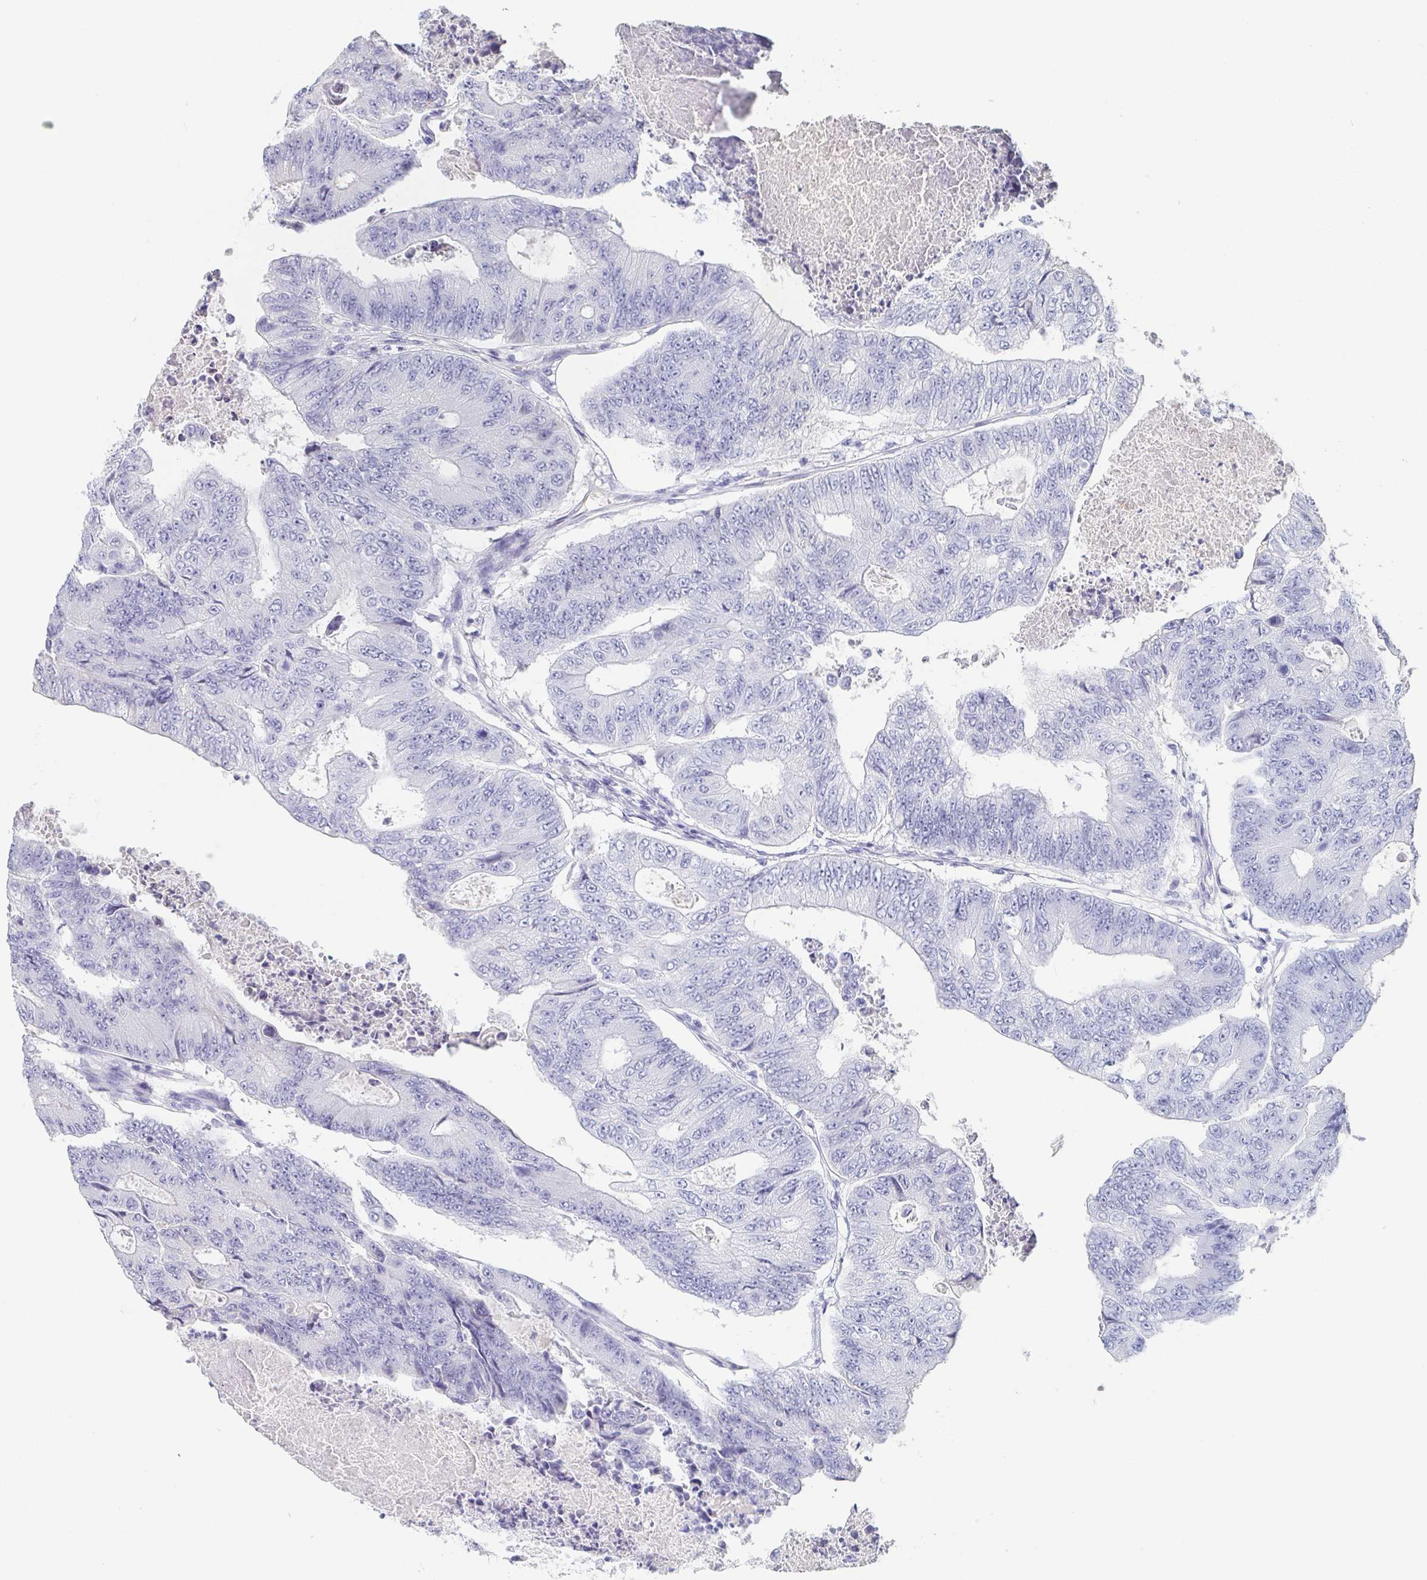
{"staining": {"intensity": "negative", "quantity": "none", "location": "none"}, "tissue": "colorectal cancer", "cell_type": "Tumor cells", "image_type": "cancer", "snomed": [{"axis": "morphology", "description": "Adenocarcinoma, NOS"}, {"axis": "topography", "description": "Colon"}], "caption": "A photomicrograph of human colorectal adenocarcinoma is negative for staining in tumor cells. The staining is performed using DAB (3,3'-diaminobenzidine) brown chromogen with nuclei counter-stained in using hematoxylin.", "gene": "ITLN1", "patient": {"sex": "female", "age": 48}}